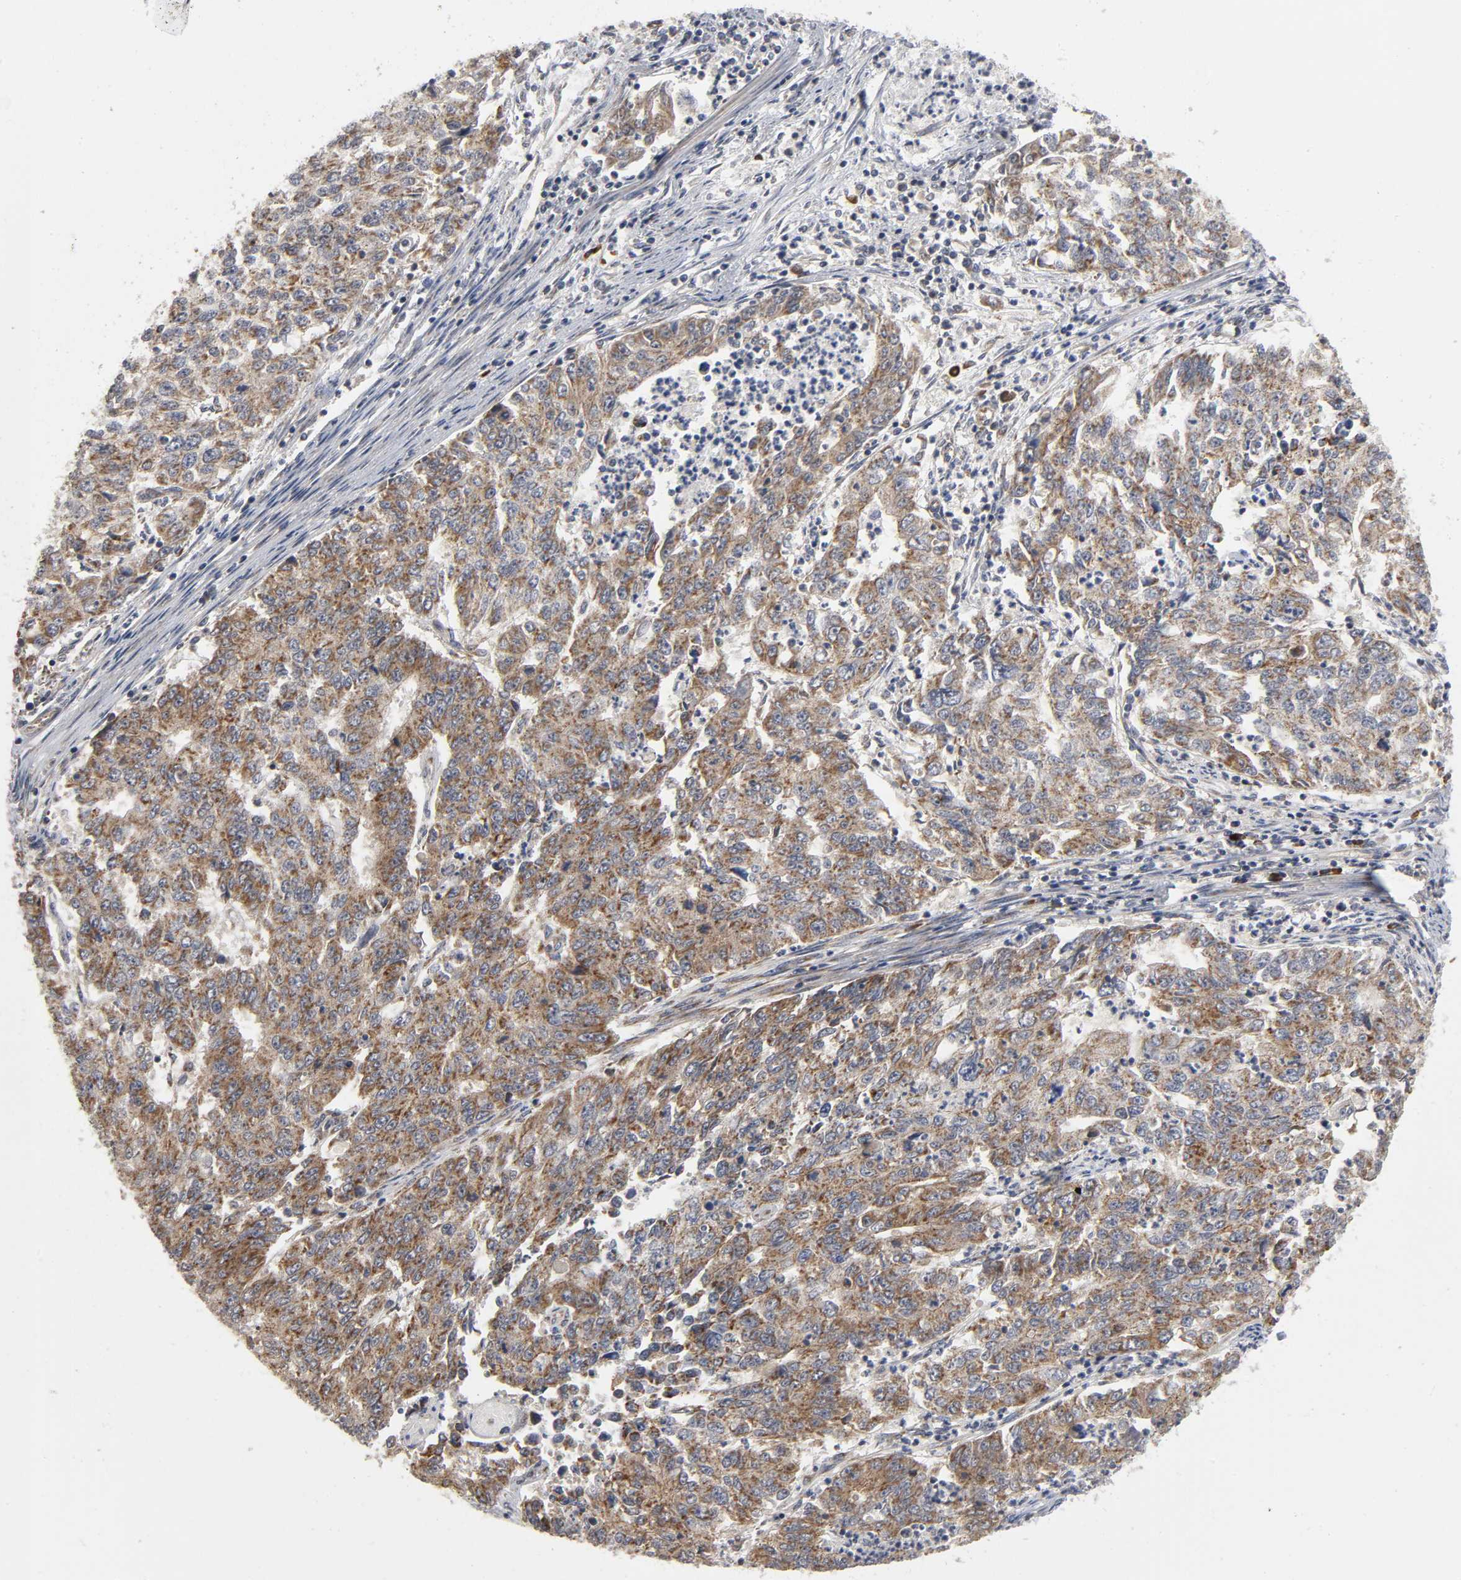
{"staining": {"intensity": "strong", "quantity": ">75%", "location": "cytoplasmic/membranous"}, "tissue": "endometrial cancer", "cell_type": "Tumor cells", "image_type": "cancer", "snomed": [{"axis": "morphology", "description": "Adenocarcinoma, NOS"}, {"axis": "topography", "description": "Endometrium"}], "caption": "An image of endometrial adenocarcinoma stained for a protein exhibits strong cytoplasmic/membranous brown staining in tumor cells. (DAB (3,3'-diaminobenzidine) = brown stain, brightfield microscopy at high magnification).", "gene": "SLC30A9", "patient": {"sex": "female", "age": 42}}